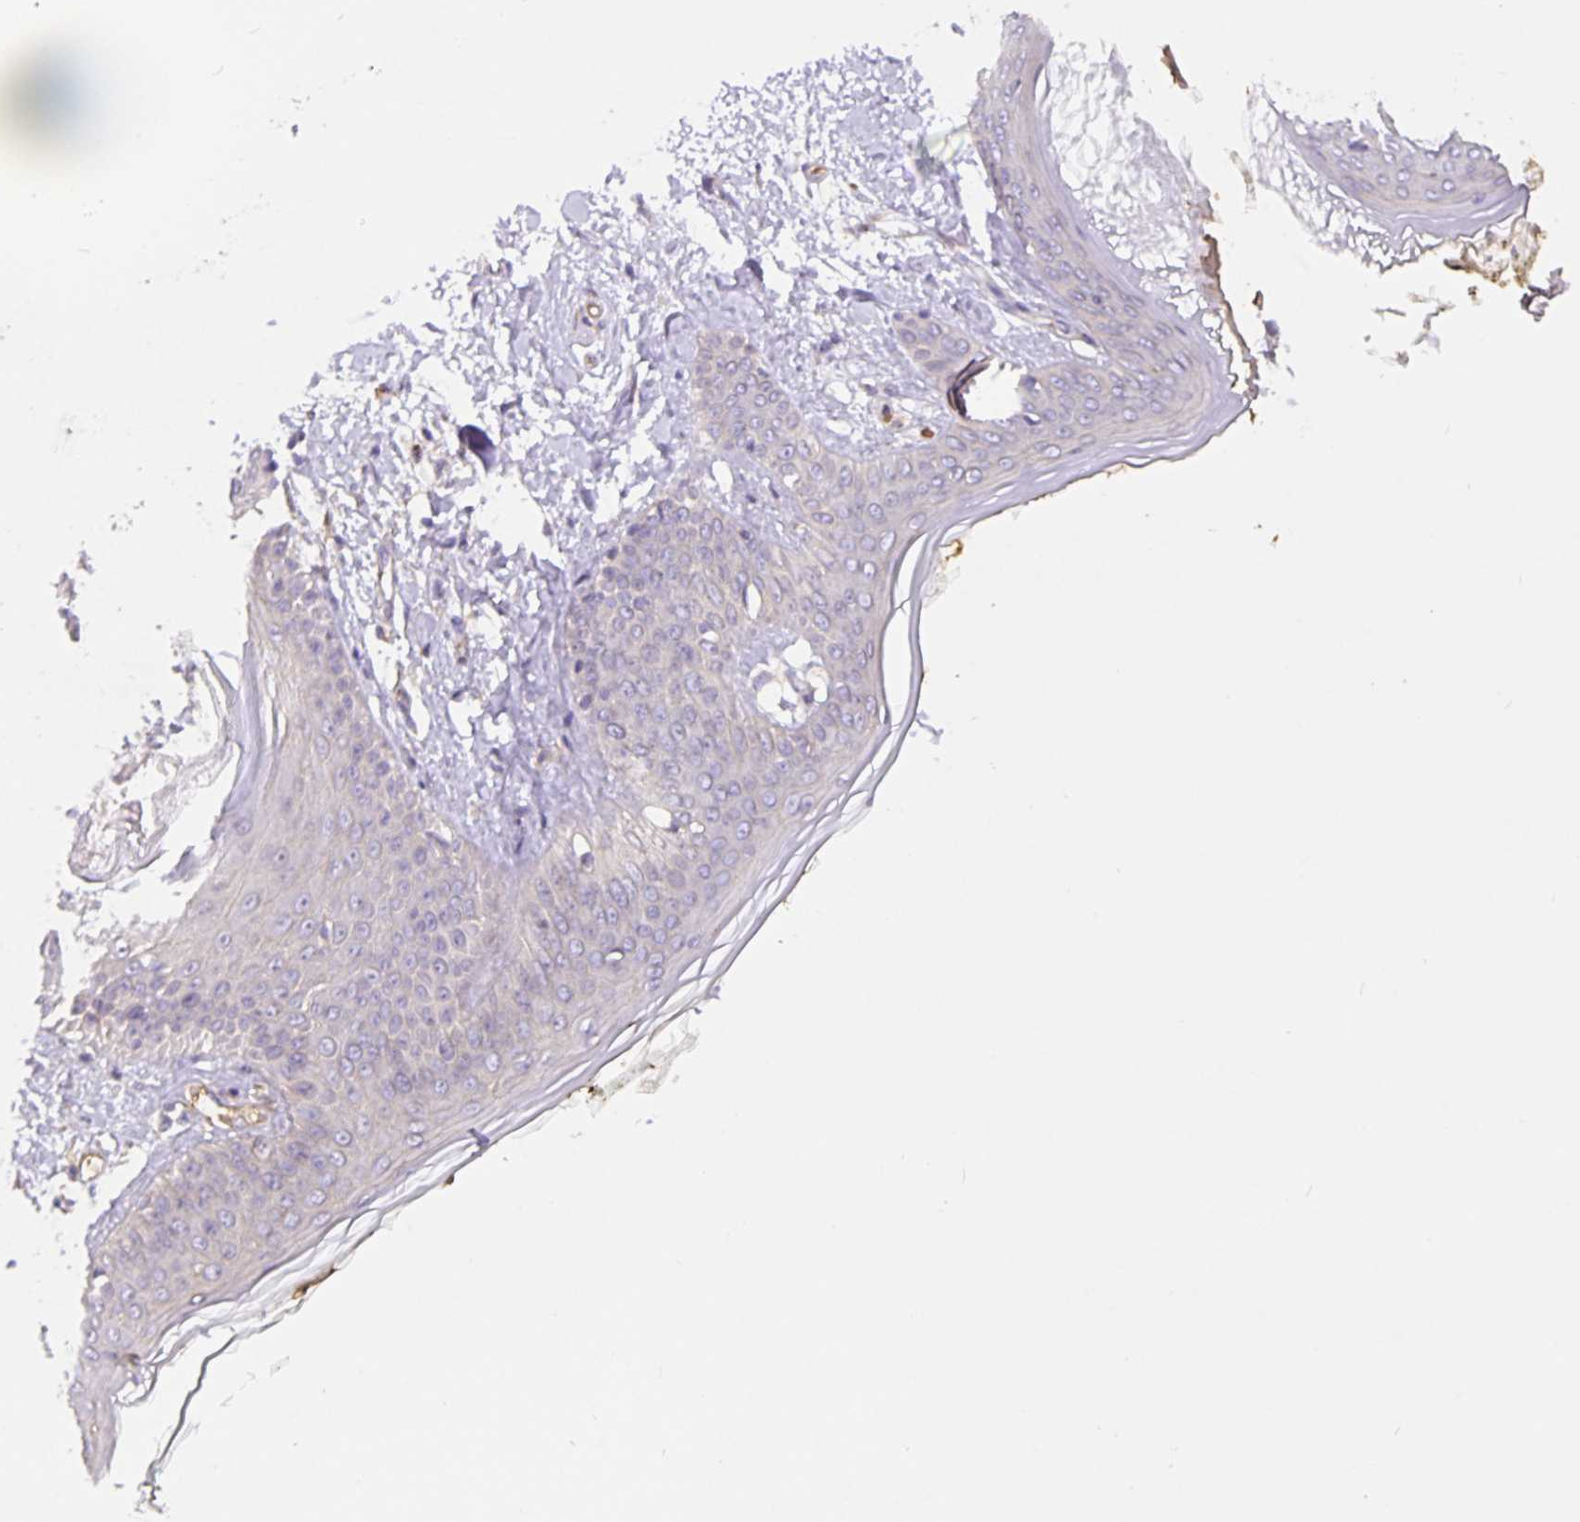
{"staining": {"intensity": "negative", "quantity": "none", "location": "none"}, "tissue": "skin", "cell_type": "Fibroblasts", "image_type": "normal", "snomed": [{"axis": "morphology", "description": "Normal tissue, NOS"}, {"axis": "topography", "description": "Skin"}], "caption": "Immunohistochemistry of benign human skin shows no staining in fibroblasts. (DAB immunohistochemistry with hematoxylin counter stain).", "gene": "TMEM71", "patient": {"sex": "female", "age": 34}}